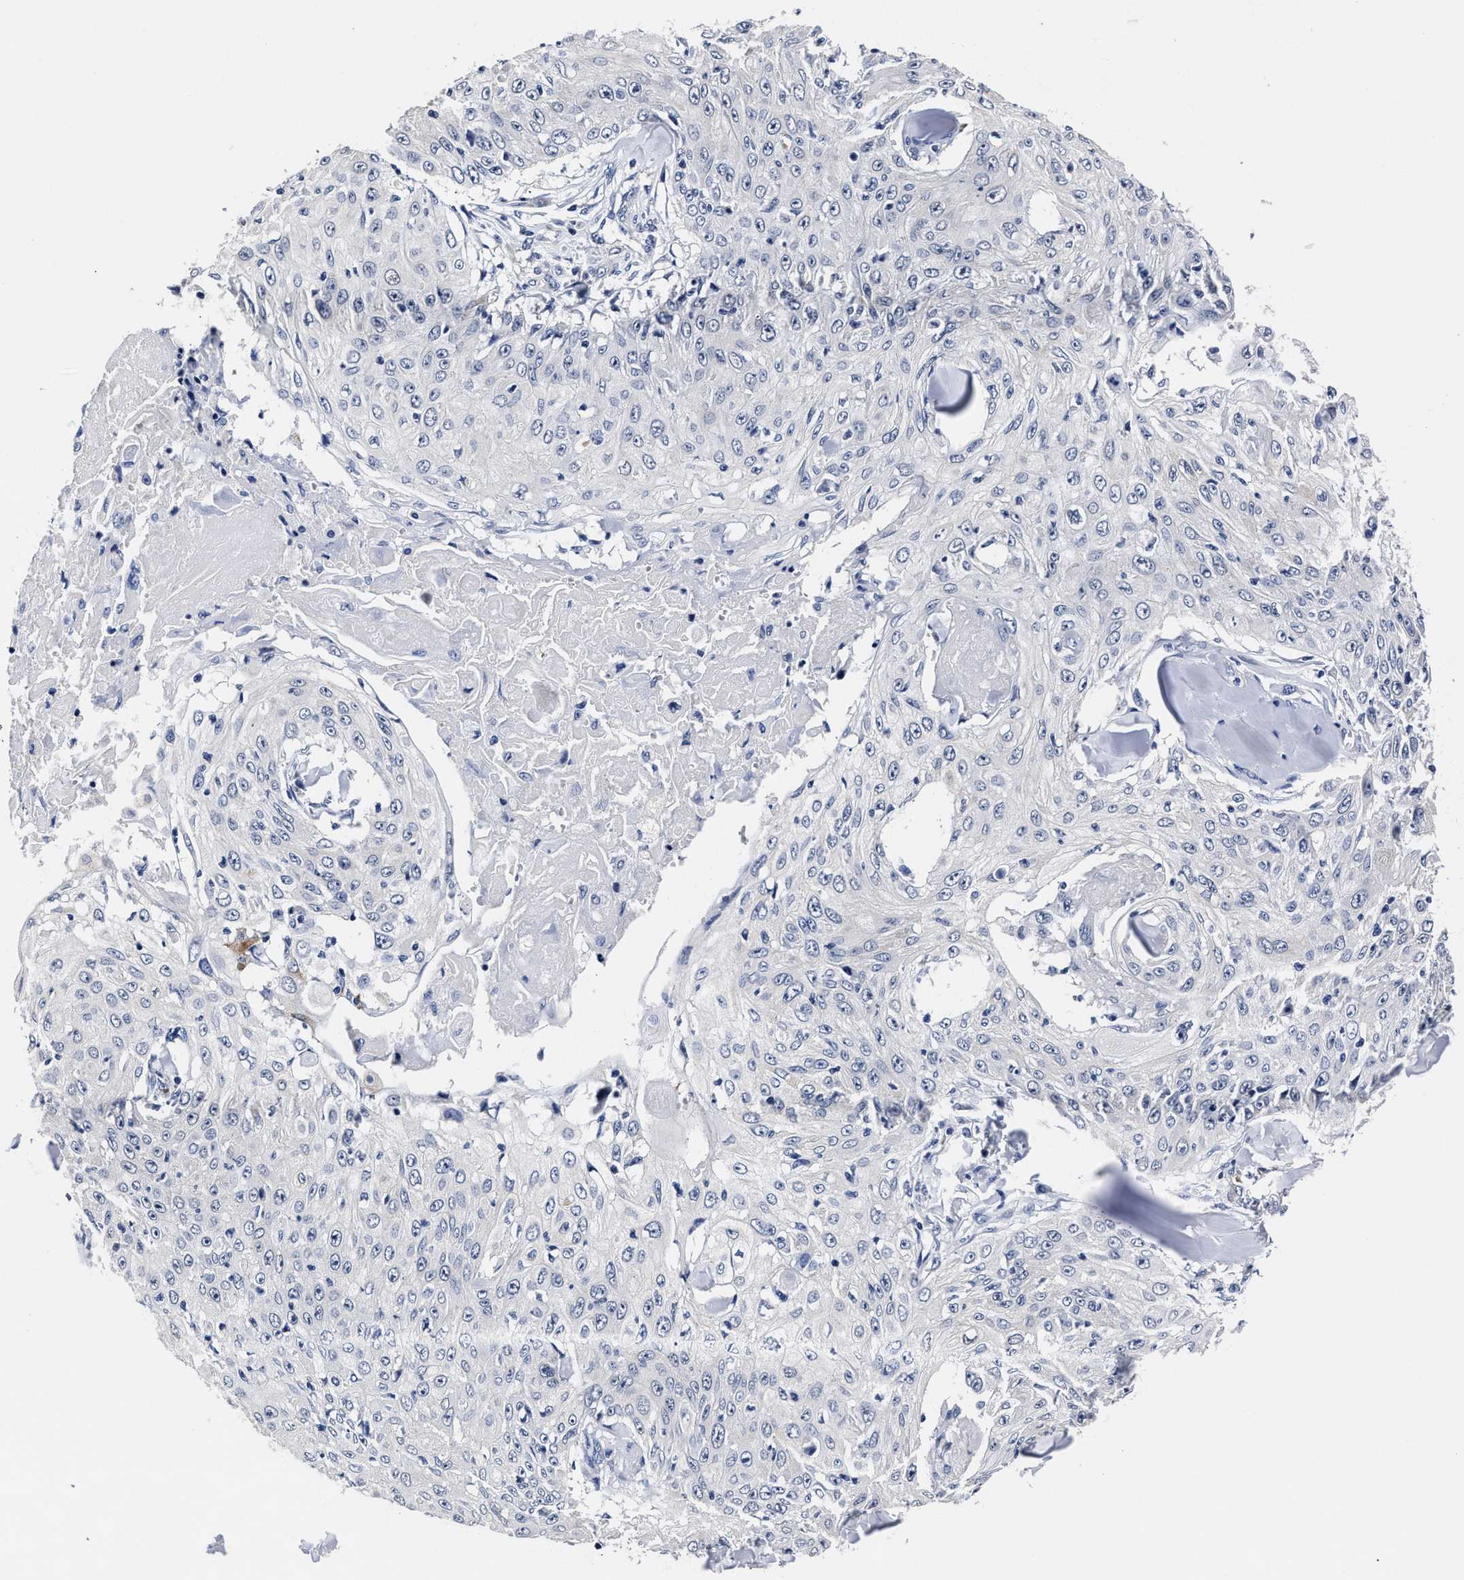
{"staining": {"intensity": "negative", "quantity": "none", "location": "none"}, "tissue": "skin cancer", "cell_type": "Tumor cells", "image_type": "cancer", "snomed": [{"axis": "morphology", "description": "Squamous cell carcinoma, NOS"}, {"axis": "topography", "description": "Skin"}], "caption": "This is an IHC image of human skin squamous cell carcinoma. There is no expression in tumor cells.", "gene": "OLFML2A", "patient": {"sex": "male", "age": 86}}